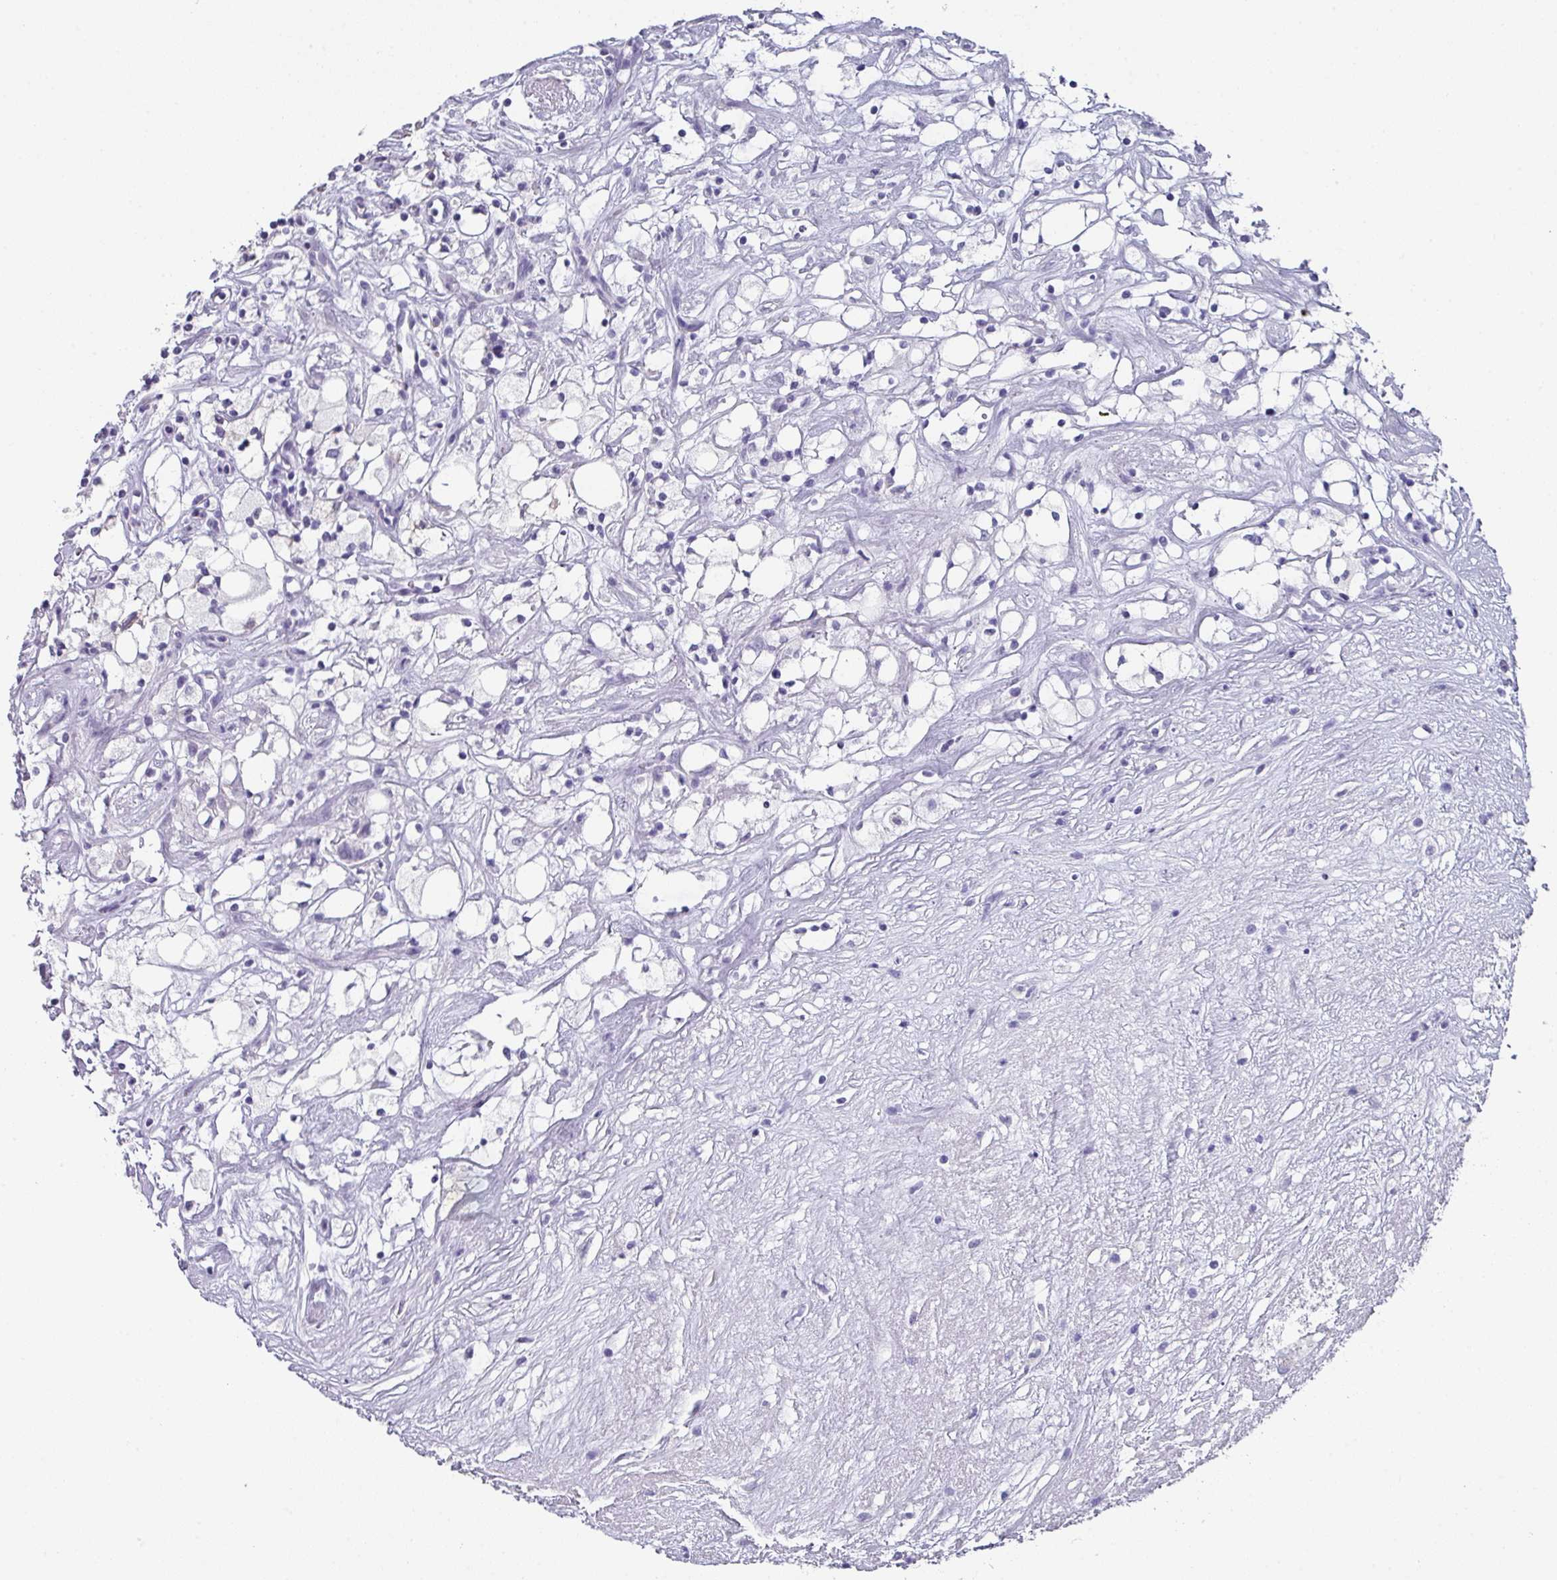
{"staining": {"intensity": "negative", "quantity": "none", "location": "none"}, "tissue": "renal cancer", "cell_type": "Tumor cells", "image_type": "cancer", "snomed": [{"axis": "morphology", "description": "Adenocarcinoma, NOS"}, {"axis": "topography", "description": "Kidney"}], "caption": "An image of renal adenocarcinoma stained for a protein shows no brown staining in tumor cells.", "gene": "PEX10", "patient": {"sex": "male", "age": 59}}